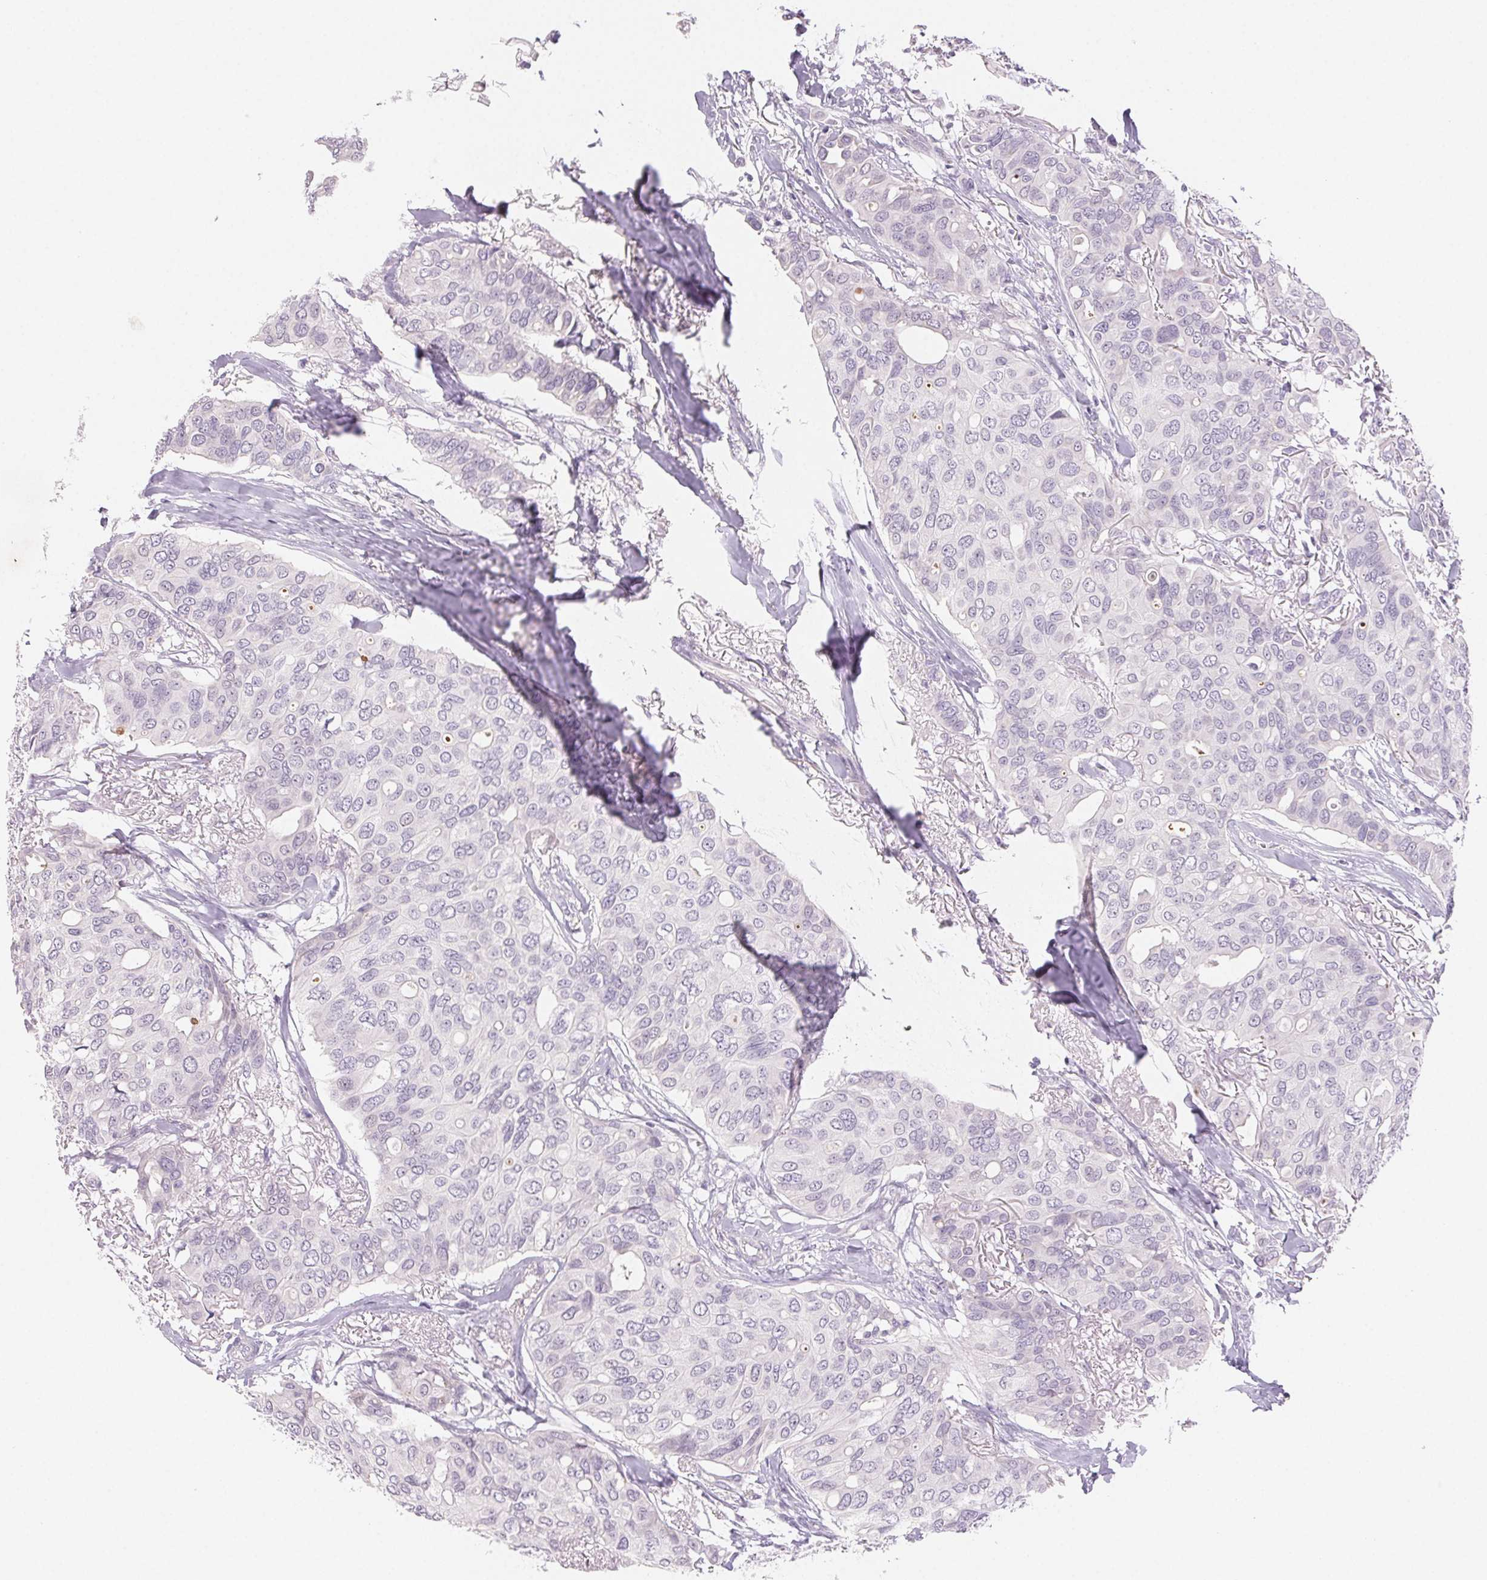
{"staining": {"intensity": "negative", "quantity": "none", "location": "none"}, "tissue": "breast cancer", "cell_type": "Tumor cells", "image_type": "cancer", "snomed": [{"axis": "morphology", "description": "Duct carcinoma"}, {"axis": "topography", "description": "Breast"}], "caption": "Tumor cells show no significant staining in breast cancer (intraductal carcinoma).", "gene": "BPIFB2", "patient": {"sex": "female", "age": 54}}